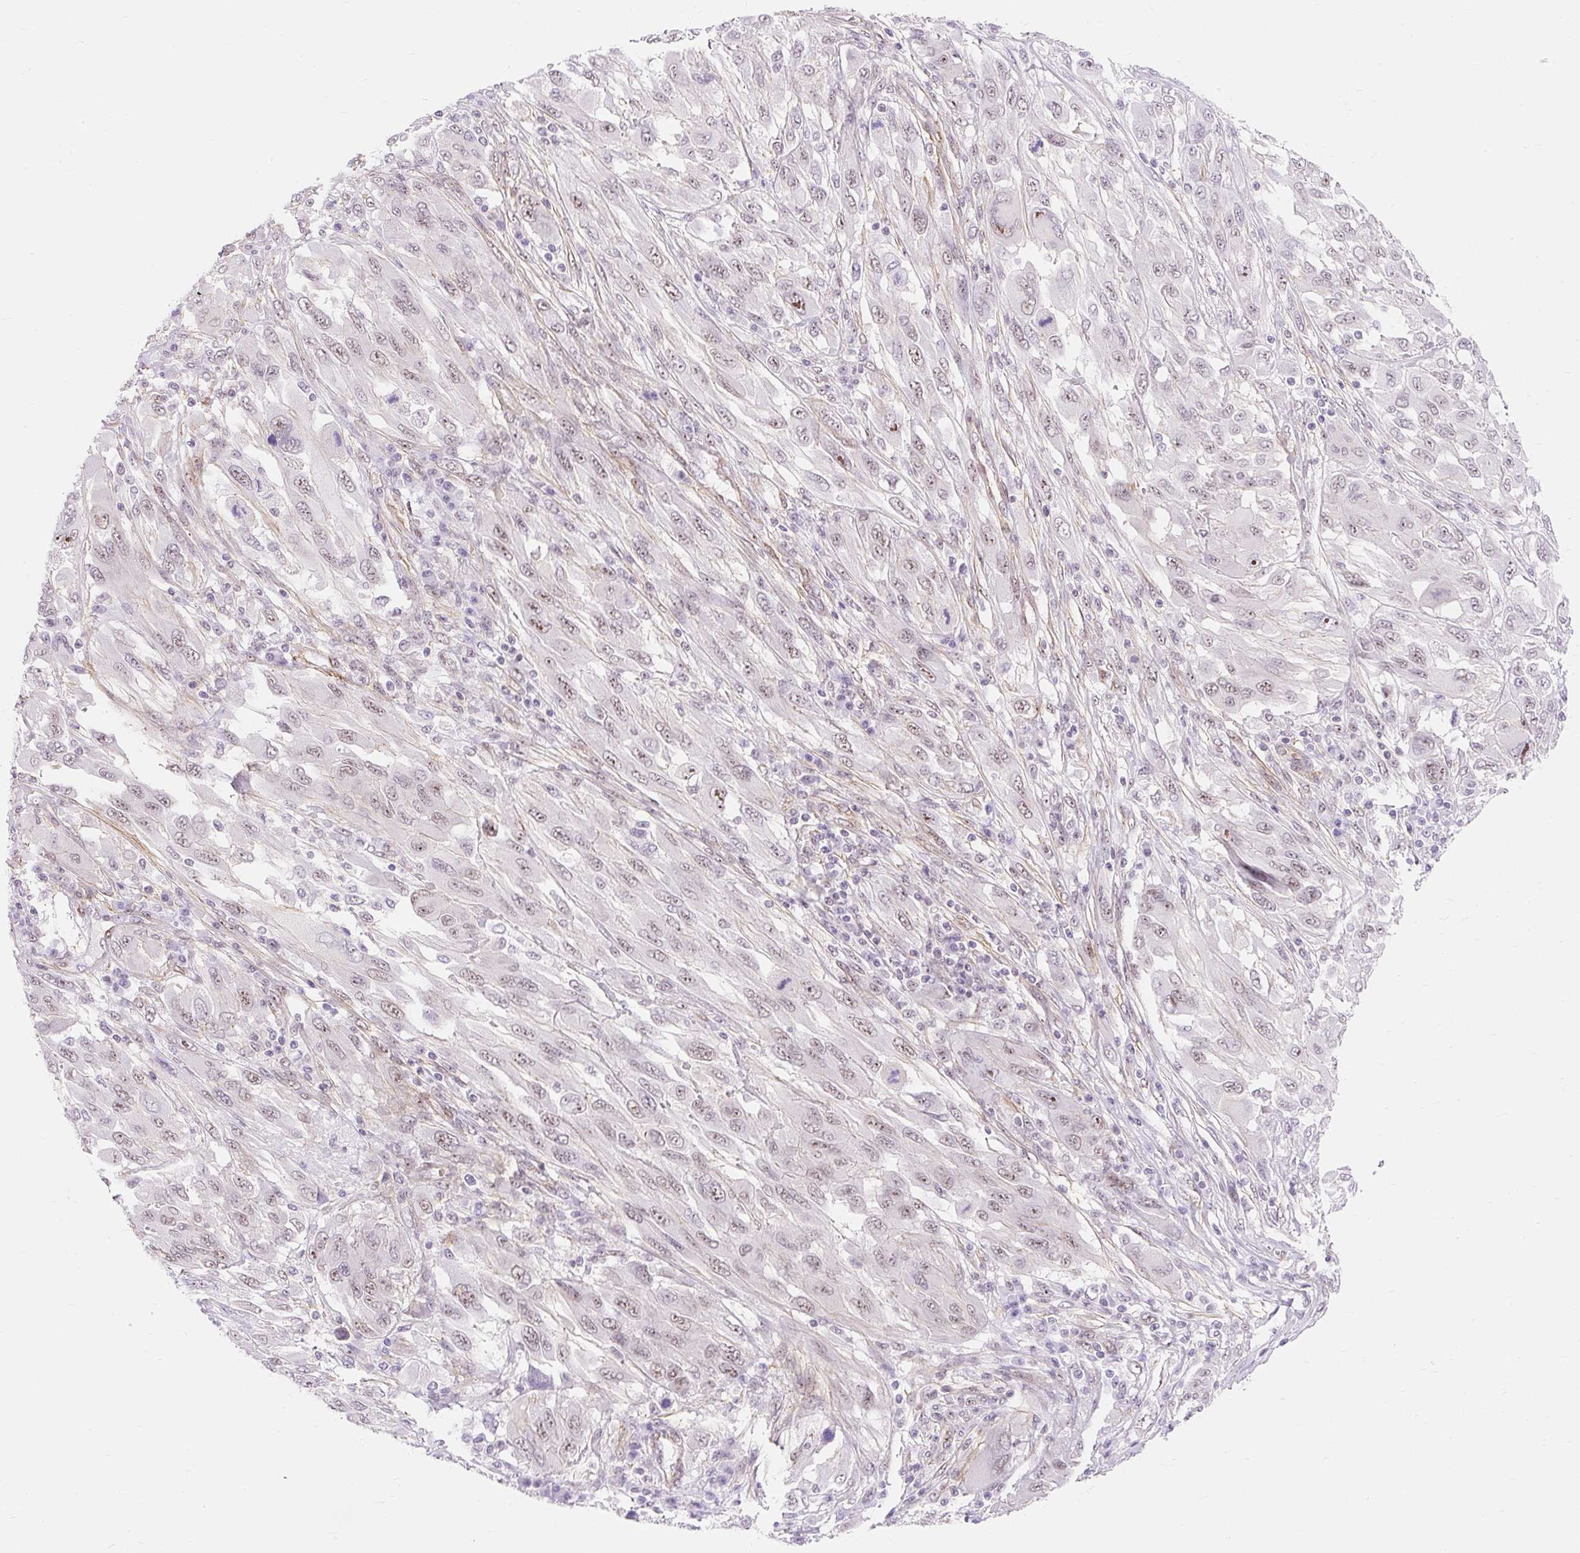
{"staining": {"intensity": "weak", "quantity": "25%-75%", "location": "nuclear"}, "tissue": "melanoma", "cell_type": "Tumor cells", "image_type": "cancer", "snomed": [{"axis": "morphology", "description": "Malignant melanoma, NOS"}, {"axis": "topography", "description": "Skin"}], "caption": "High-power microscopy captured an immunohistochemistry micrograph of melanoma, revealing weak nuclear staining in approximately 25%-75% of tumor cells.", "gene": "OBP2A", "patient": {"sex": "female", "age": 91}}